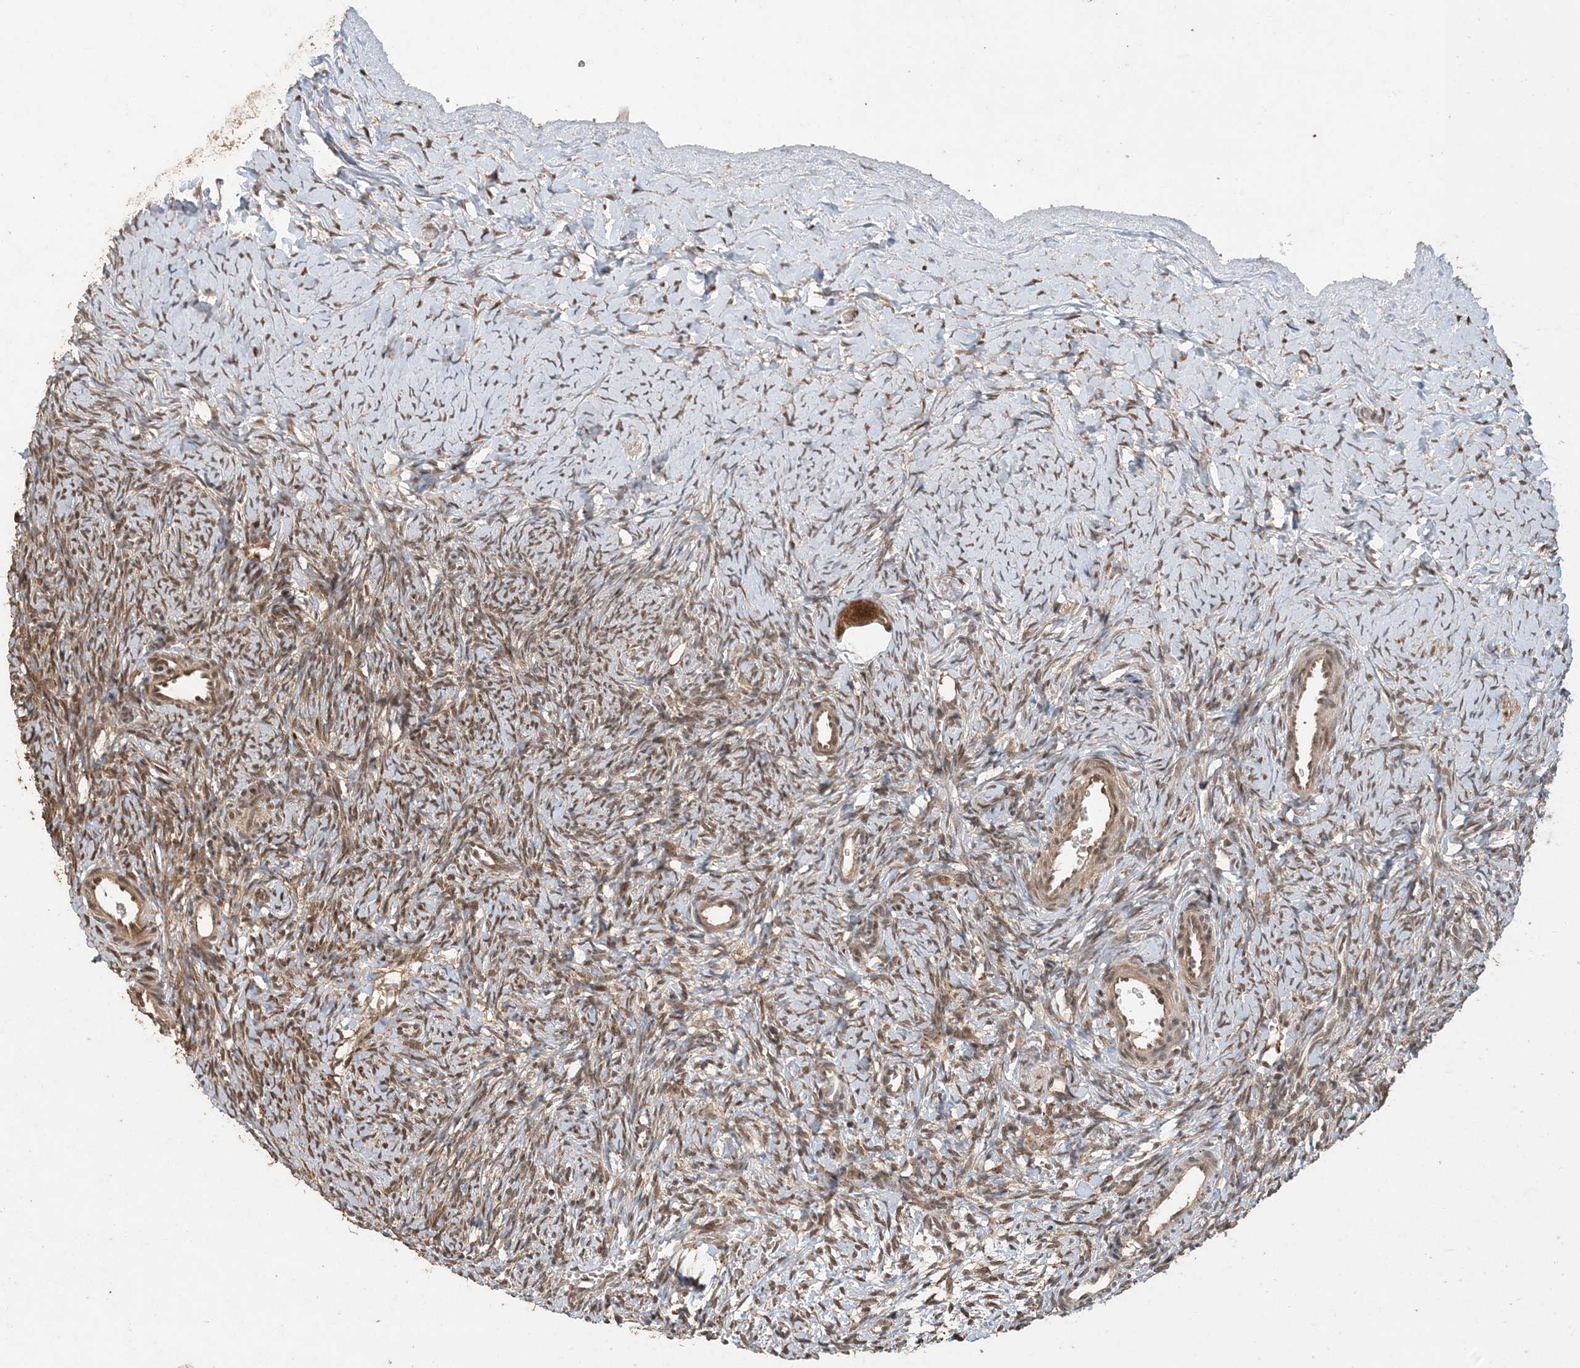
{"staining": {"intensity": "strong", "quantity": ">75%", "location": "cytoplasmic/membranous,nuclear"}, "tissue": "ovary", "cell_type": "Follicle cells", "image_type": "normal", "snomed": [{"axis": "morphology", "description": "Normal tissue, NOS"}, {"axis": "morphology", "description": "Developmental malformation"}, {"axis": "topography", "description": "Ovary"}], "caption": "A high amount of strong cytoplasmic/membranous,nuclear expression is seen in approximately >75% of follicle cells in benign ovary.", "gene": "ATP13A2", "patient": {"sex": "female", "age": 39}}